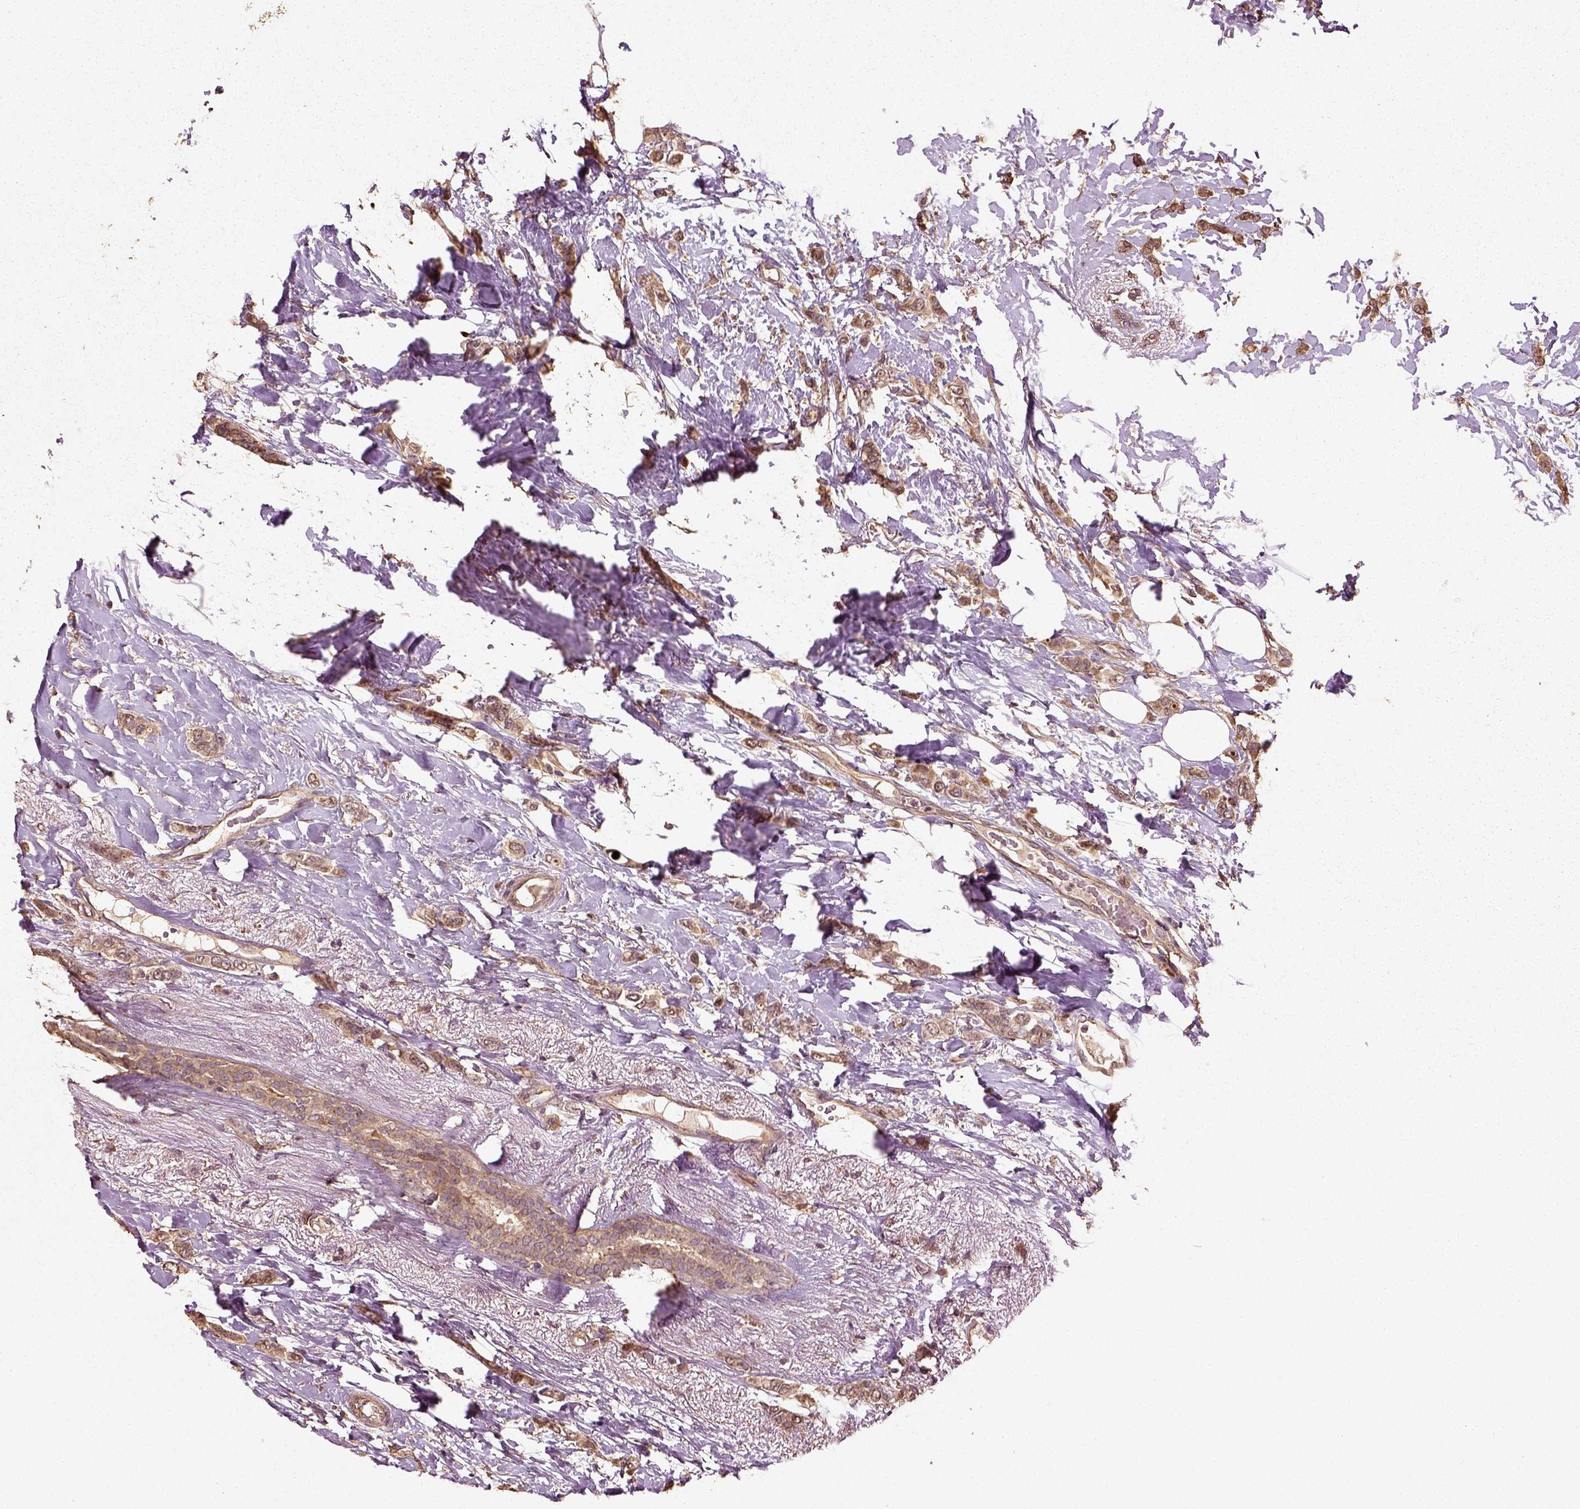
{"staining": {"intensity": "moderate", "quantity": ">75%", "location": "cytoplasmic/membranous"}, "tissue": "breast cancer", "cell_type": "Tumor cells", "image_type": "cancer", "snomed": [{"axis": "morphology", "description": "Lobular carcinoma"}, {"axis": "topography", "description": "Breast"}], "caption": "Moderate cytoplasmic/membranous expression is appreciated in approximately >75% of tumor cells in lobular carcinoma (breast).", "gene": "ERV3-1", "patient": {"sex": "female", "age": 66}}